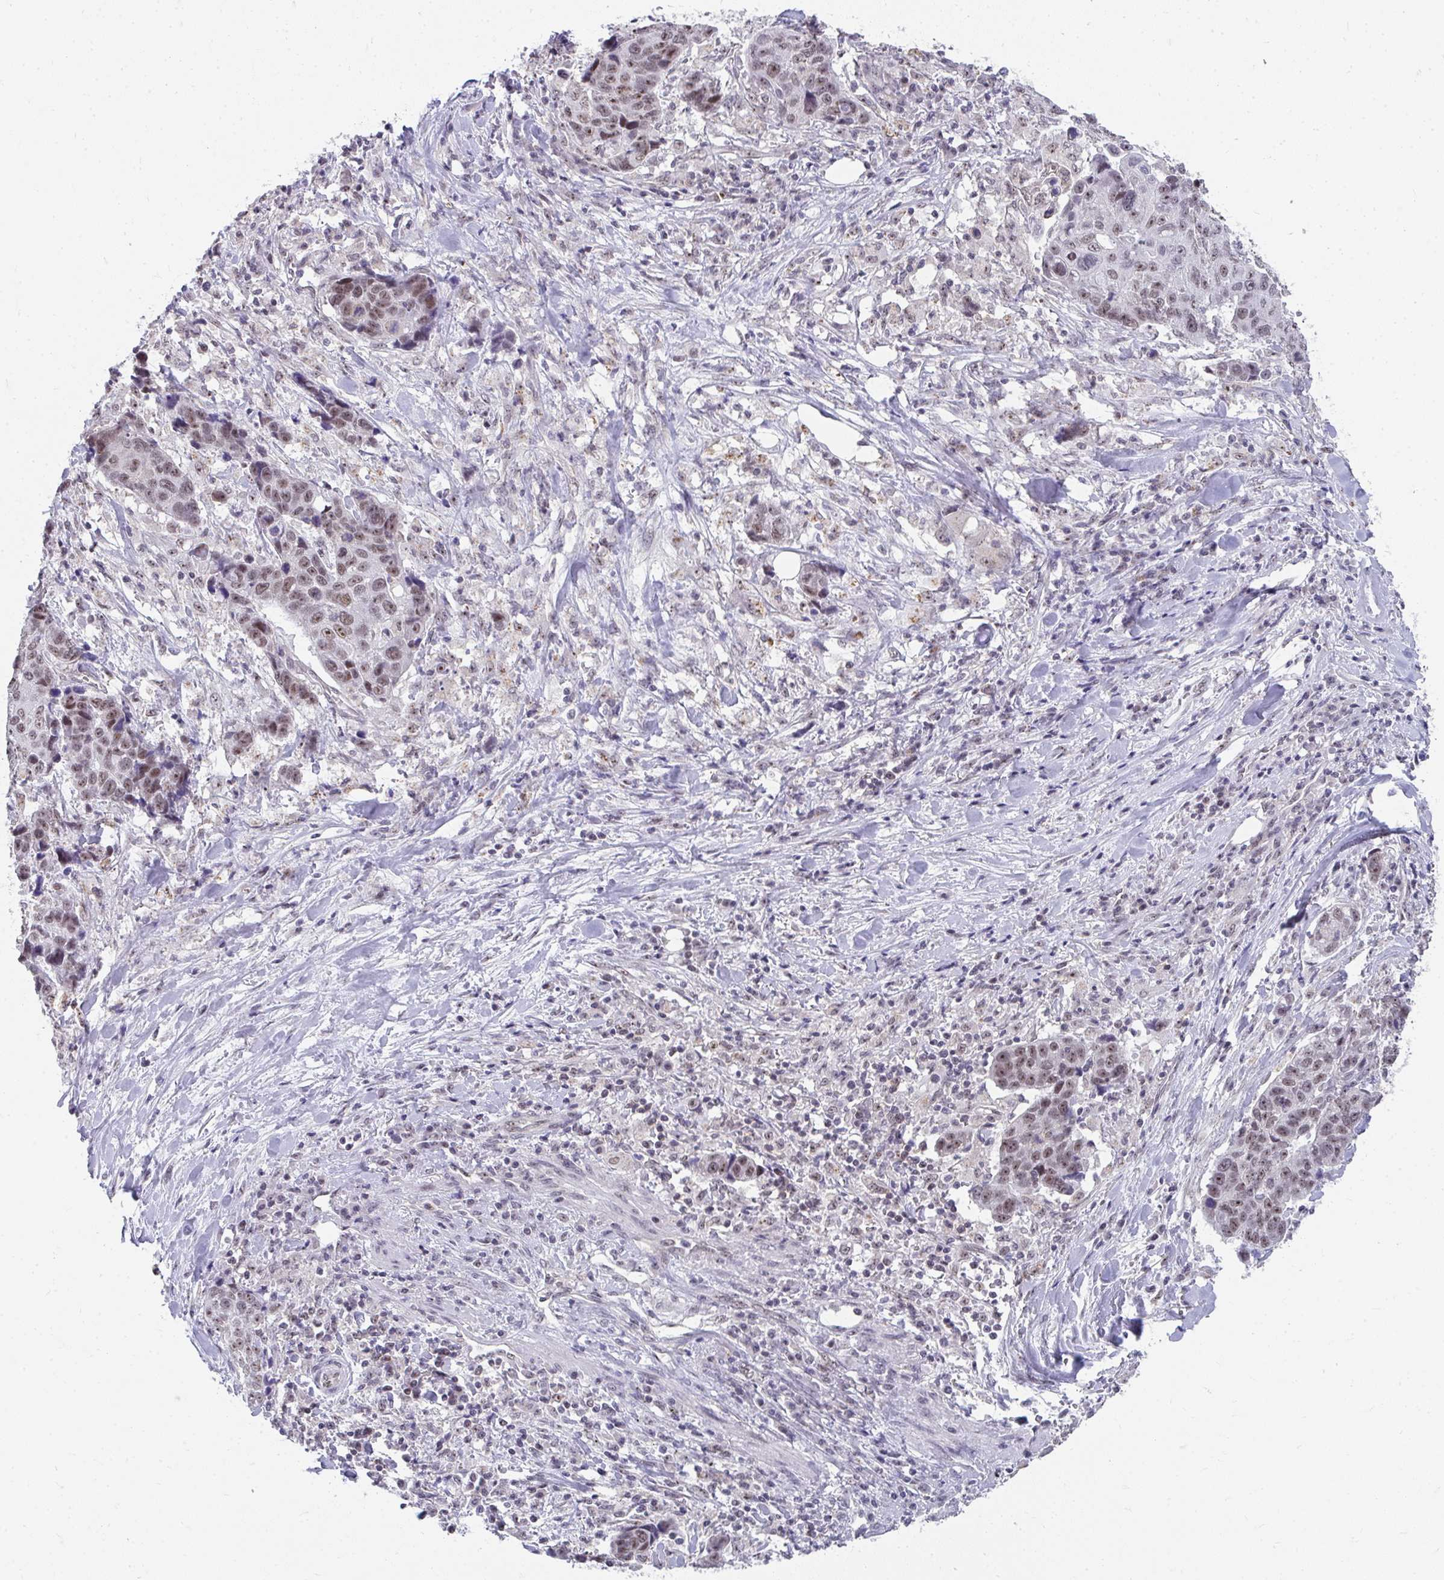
{"staining": {"intensity": "weak", "quantity": ">75%", "location": "nuclear"}, "tissue": "lung cancer", "cell_type": "Tumor cells", "image_type": "cancer", "snomed": [{"axis": "morphology", "description": "Squamous cell carcinoma, NOS"}, {"axis": "topography", "description": "Lymph node"}, {"axis": "topography", "description": "Lung"}], "caption": "A micrograph of lung cancer (squamous cell carcinoma) stained for a protein reveals weak nuclear brown staining in tumor cells.", "gene": "HIRA", "patient": {"sex": "male", "age": 61}}